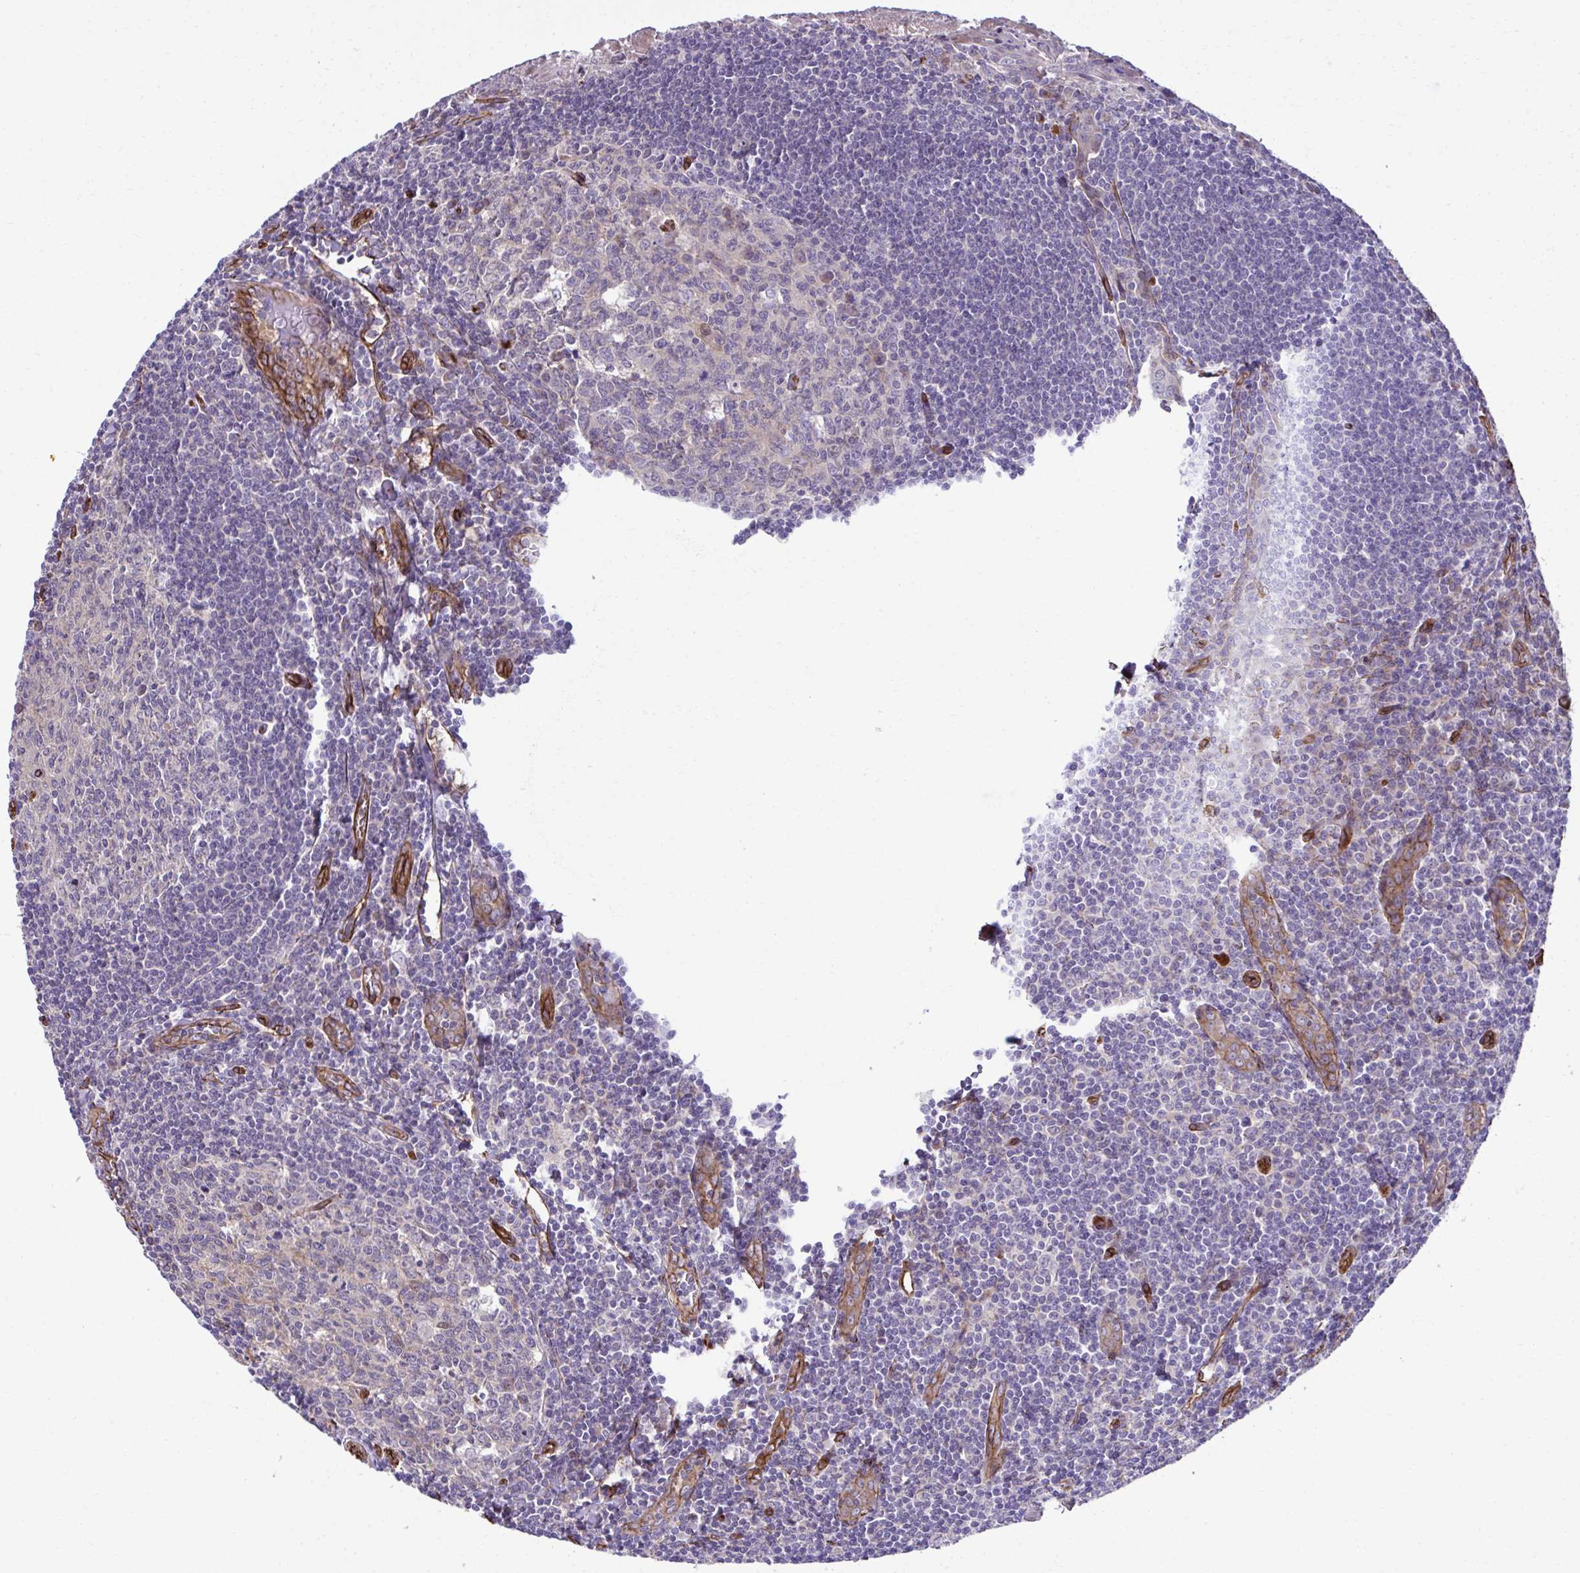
{"staining": {"intensity": "negative", "quantity": "none", "location": "none"}, "tissue": "tonsil", "cell_type": "Germinal center cells", "image_type": "normal", "snomed": [{"axis": "morphology", "description": "Normal tissue, NOS"}, {"axis": "topography", "description": "Tonsil"}], "caption": "This is a image of immunohistochemistry (IHC) staining of benign tonsil, which shows no staining in germinal center cells.", "gene": "TRIM52", "patient": {"sex": "male", "age": 27}}